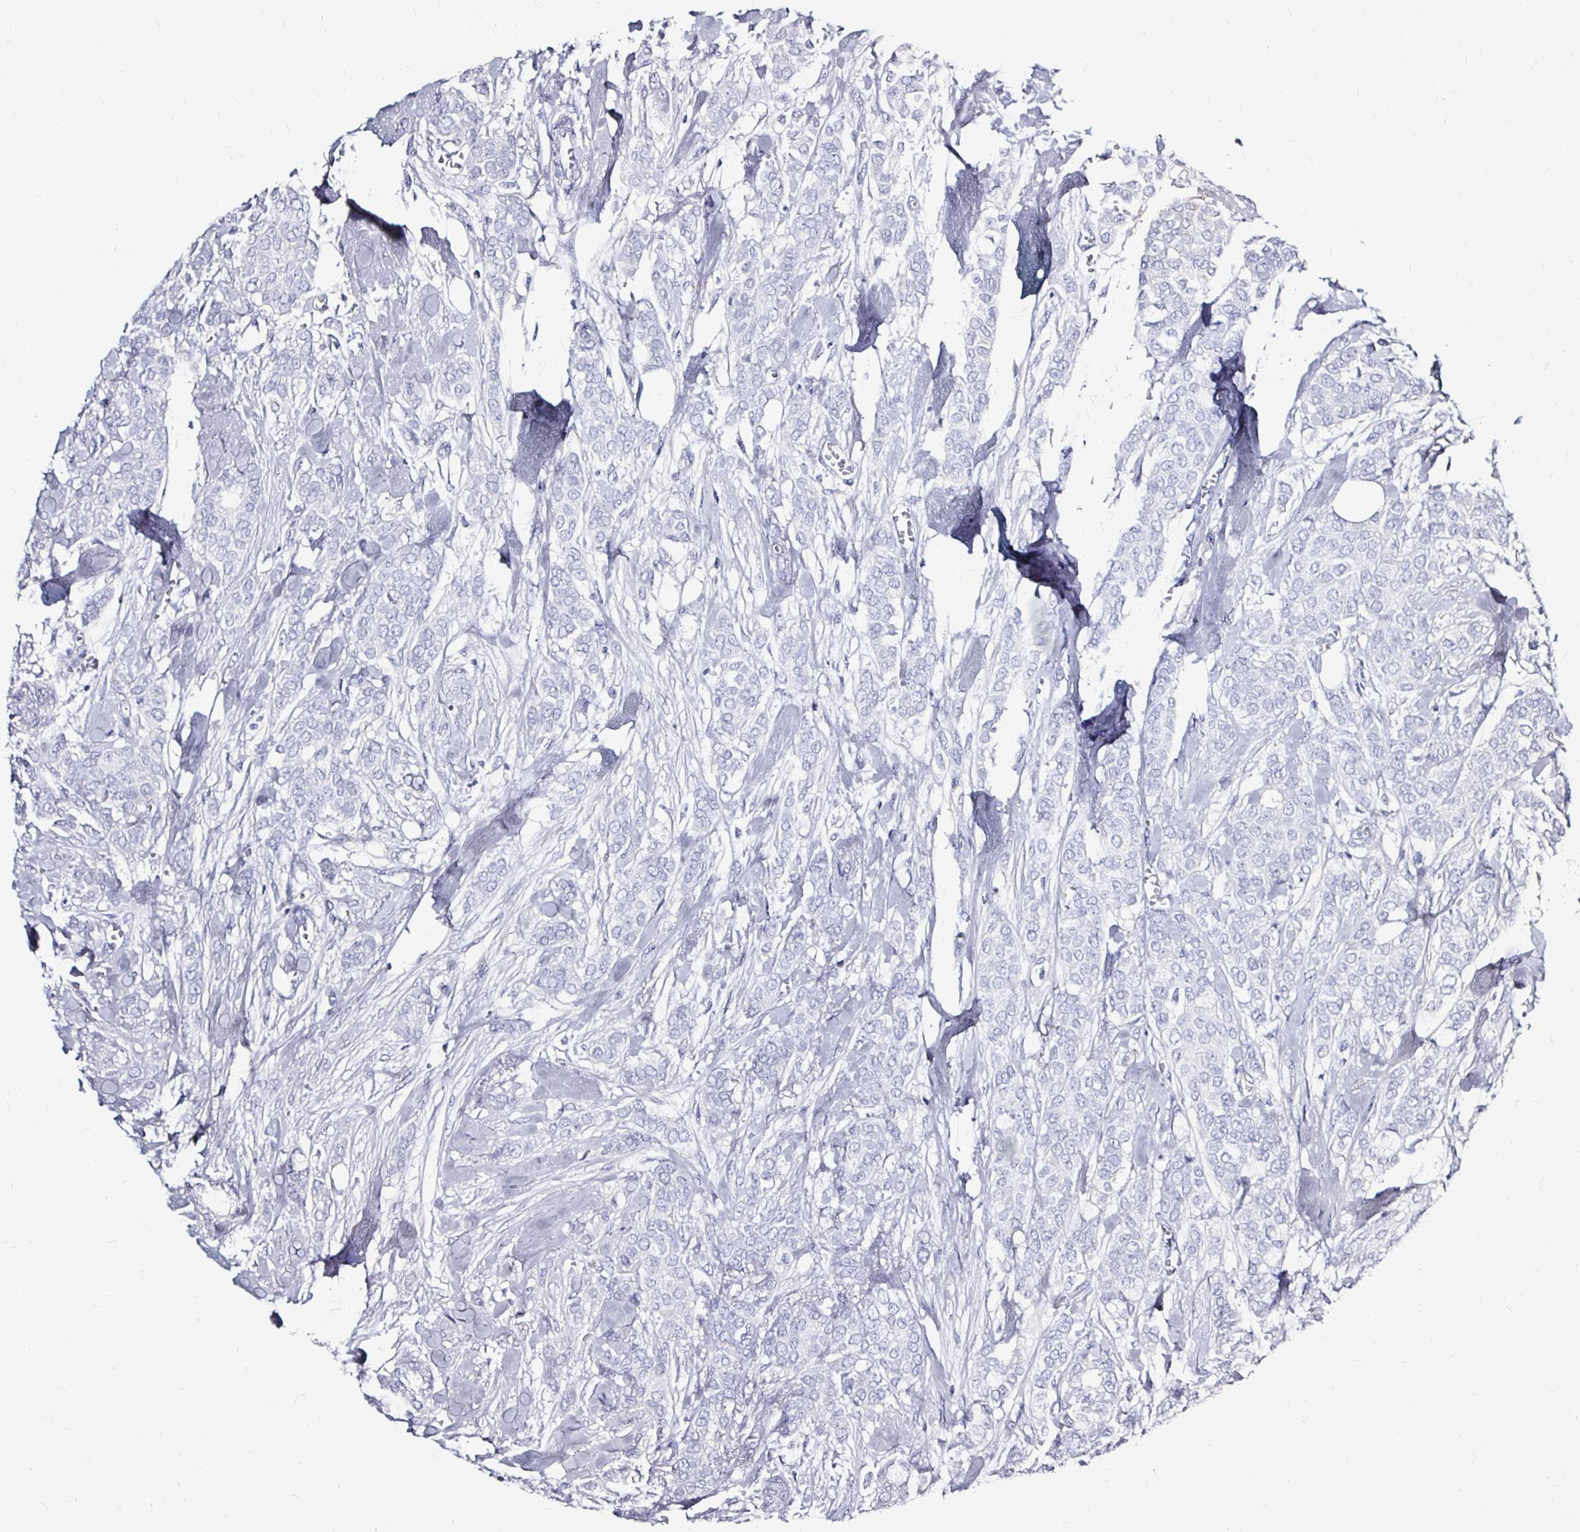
{"staining": {"intensity": "negative", "quantity": "none", "location": "none"}, "tissue": "breast cancer", "cell_type": "Tumor cells", "image_type": "cancer", "snomed": [{"axis": "morphology", "description": "Duct carcinoma"}, {"axis": "topography", "description": "Breast"}], "caption": "The immunohistochemistry (IHC) histopathology image has no significant staining in tumor cells of breast cancer tissue. (Stains: DAB IHC with hematoxylin counter stain, Microscopy: brightfield microscopy at high magnification).", "gene": "LUZP4", "patient": {"sex": "female", "age": 84}}